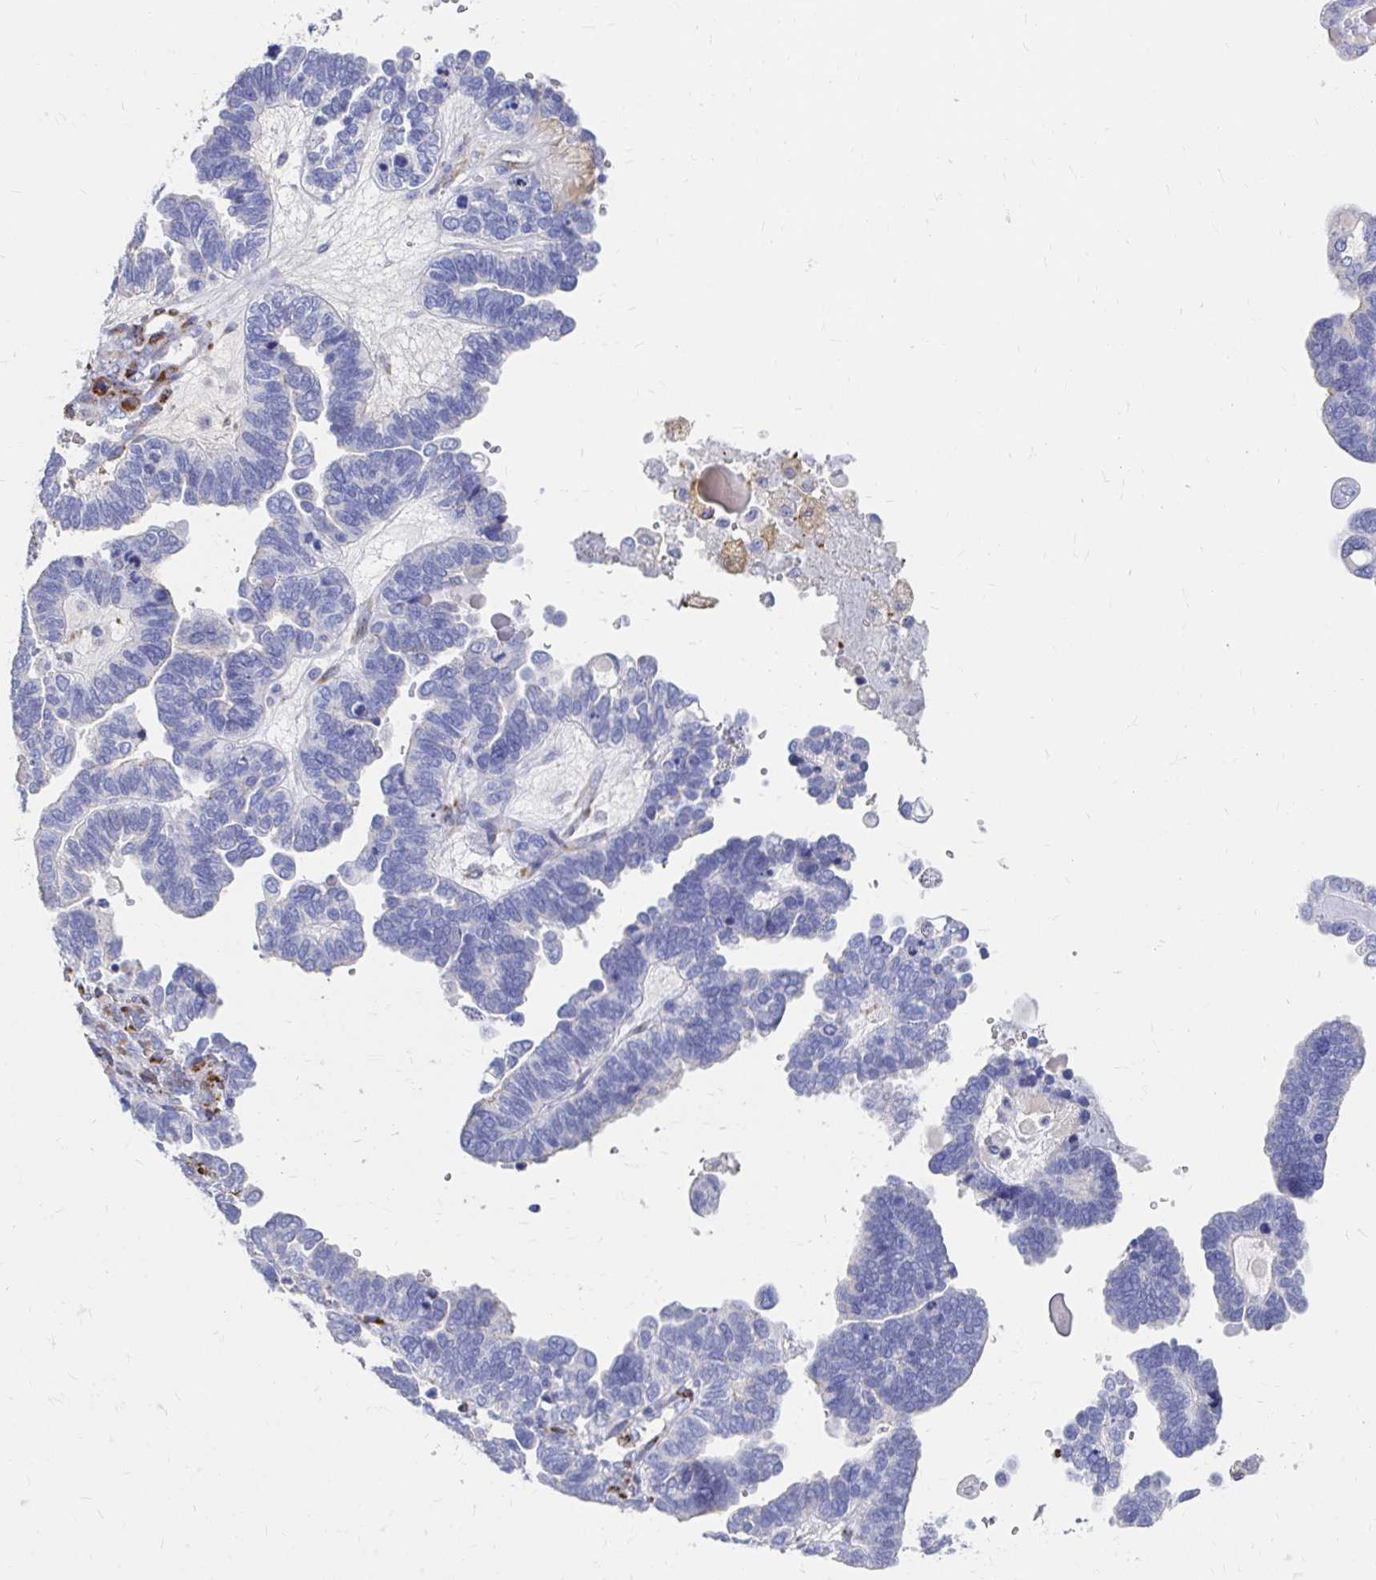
{"staining": {"intensity": "negative", "quantity": "none", "location": "none"}, "tissue": "ovarian cancer", "cell_type": "Tumor cells", "image_type": "cancer", "snomed": [{"axis": "morphology", "description": "Cystadenocarcinoma, serous, NOS"}, {"axis": "topography", "description": "Ovary"}], "caption": "The image demonstrates no significant expression in tumor cells of ovarian serous cystadenocarcinoma.", "gene": "LAMC3", "patient": {"sex": "female", "age": 51}}